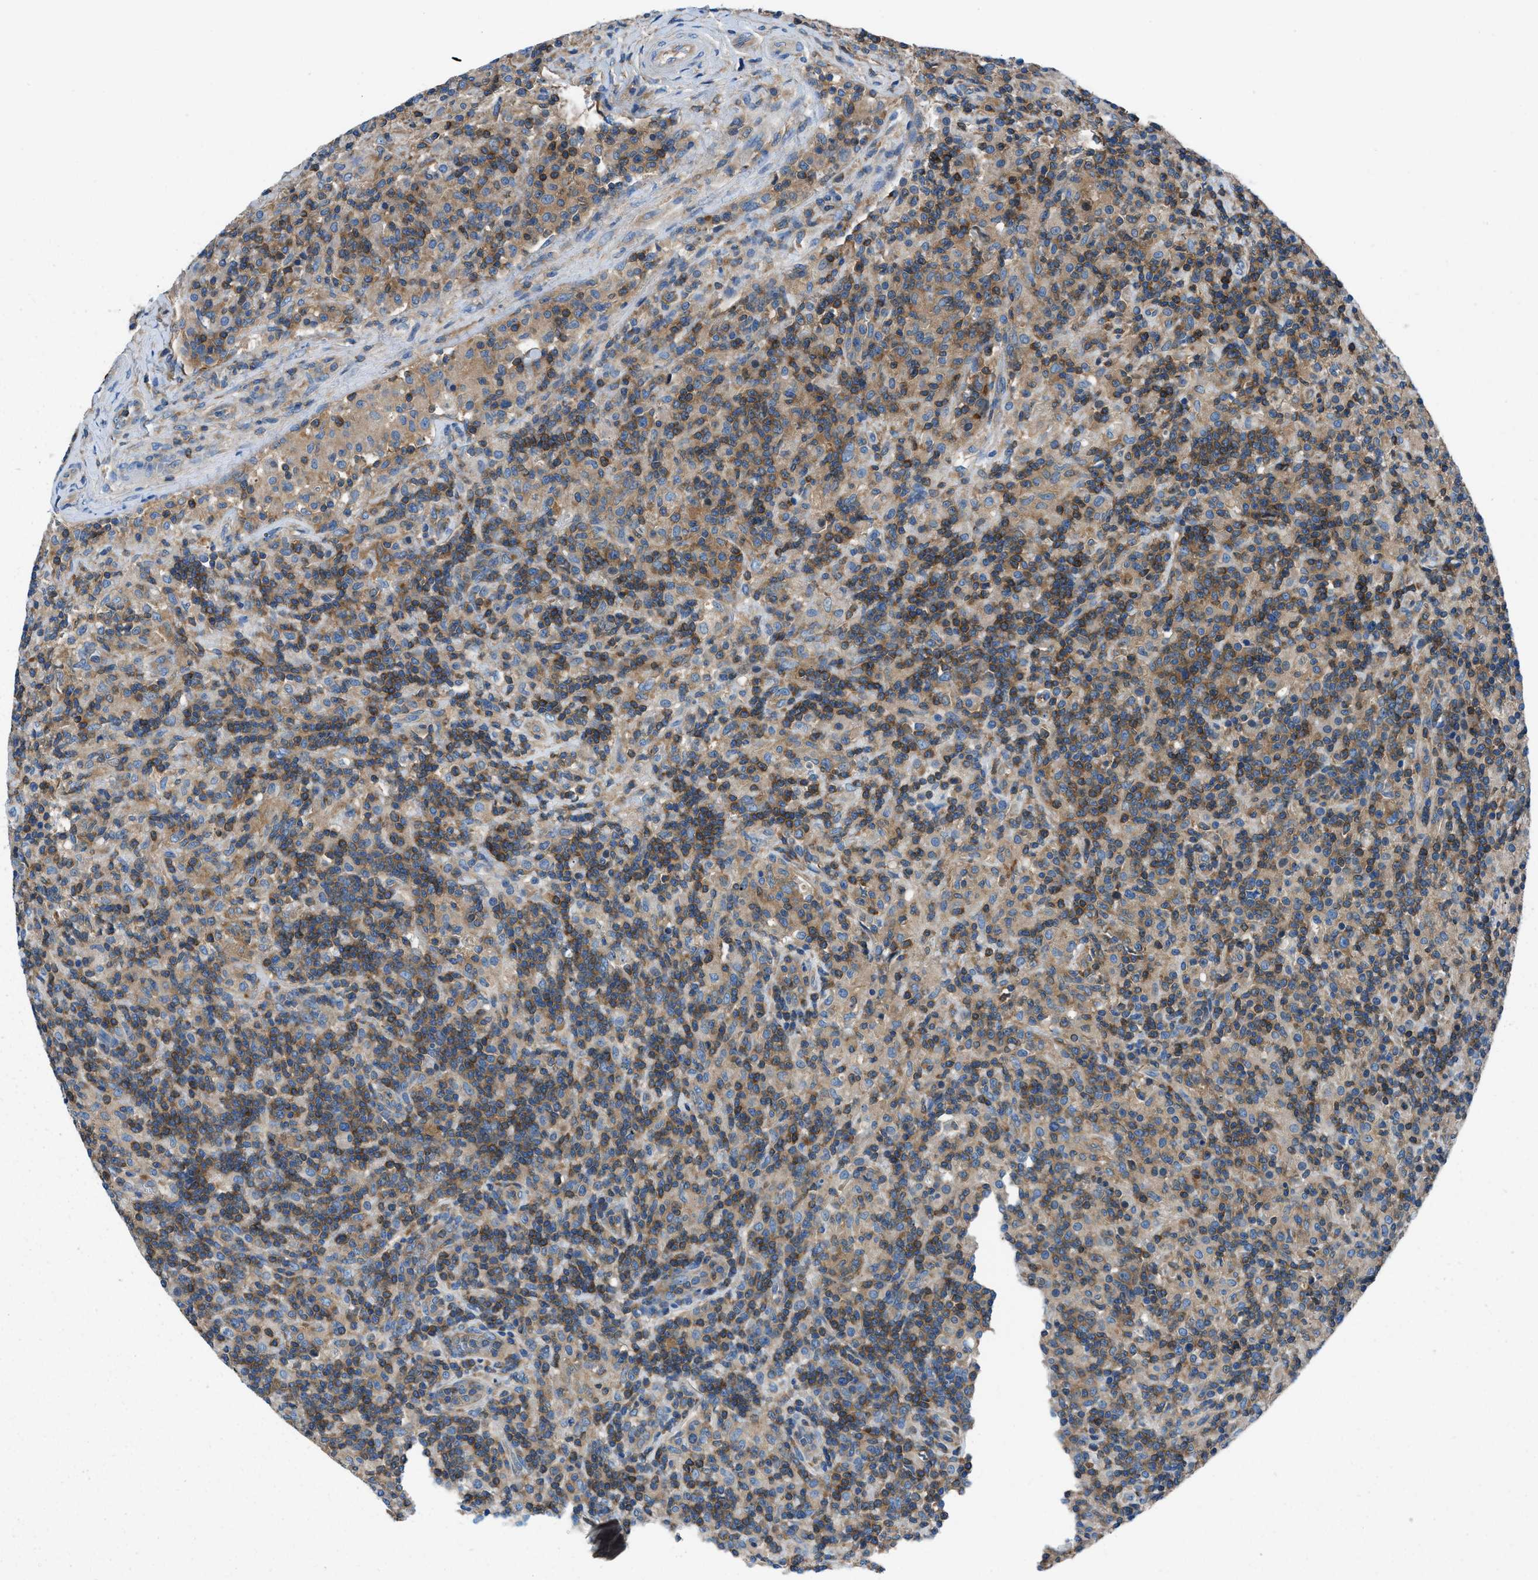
{"staining": {"intensity": "weak", "quantity": ">75%", "location": "cytoplasmic/membranous"}, "tissue": "lymphoma", "cell_type": "Tumor cells", "image_type": "cancer", "snomed": [{"axis": "morphology", "description": "Hodgkin's disease, NOS"}, {"axis": "topography", "description": "Lymph node"}], "caption": "Hodgkin's disease stained with a protein marker demonstrates weak staining in tumor cells.", "gene": "SARS1", "patient": {"sex": "male", "age": 70}}